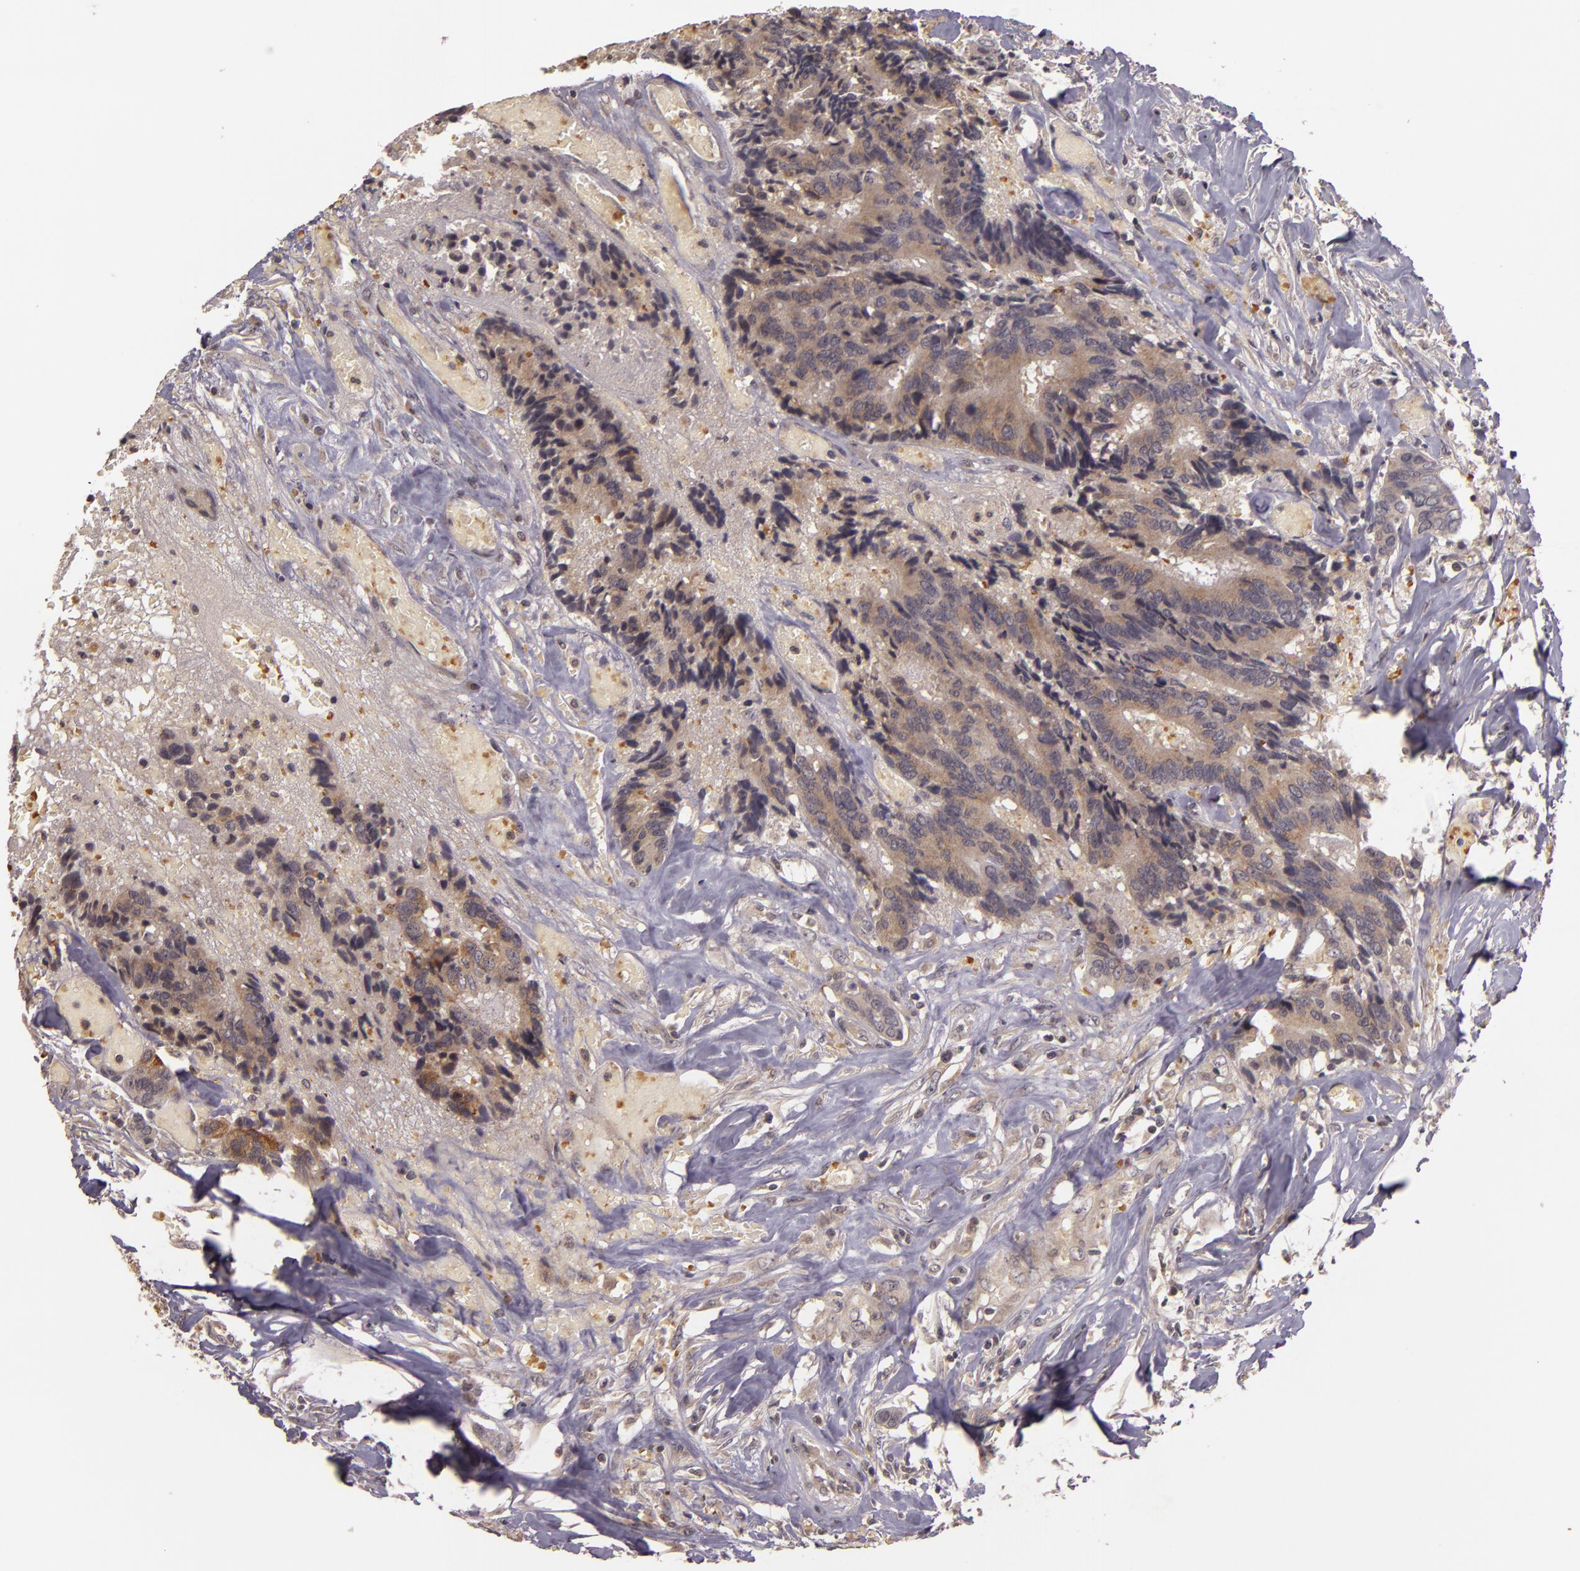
{"staining": {"intensity": "weak", "quantity": "<25%", "location": "cytoplasmic/membranous"}, "tissue": "colorectal cancer", "cell_type": "Tumor cells", "image_type": "cancer", "snomed": [{"axis": "morphology", "description": "Adenocarcinoma, NOS"}, {"axis": "topography", "description": "Rectum"}], "caption": "IHC photomicrograph of neoplastic tissue: human colorectal adenocarcinoma stained with DAB (3,3'-diaminobenzidine) exhibits no significant protein expression in tumor cells. (DAB immunohistochemistry (IHC), high magnification).", "gene": "TFF1", "patient": {"sex": "male", "age": 55}}